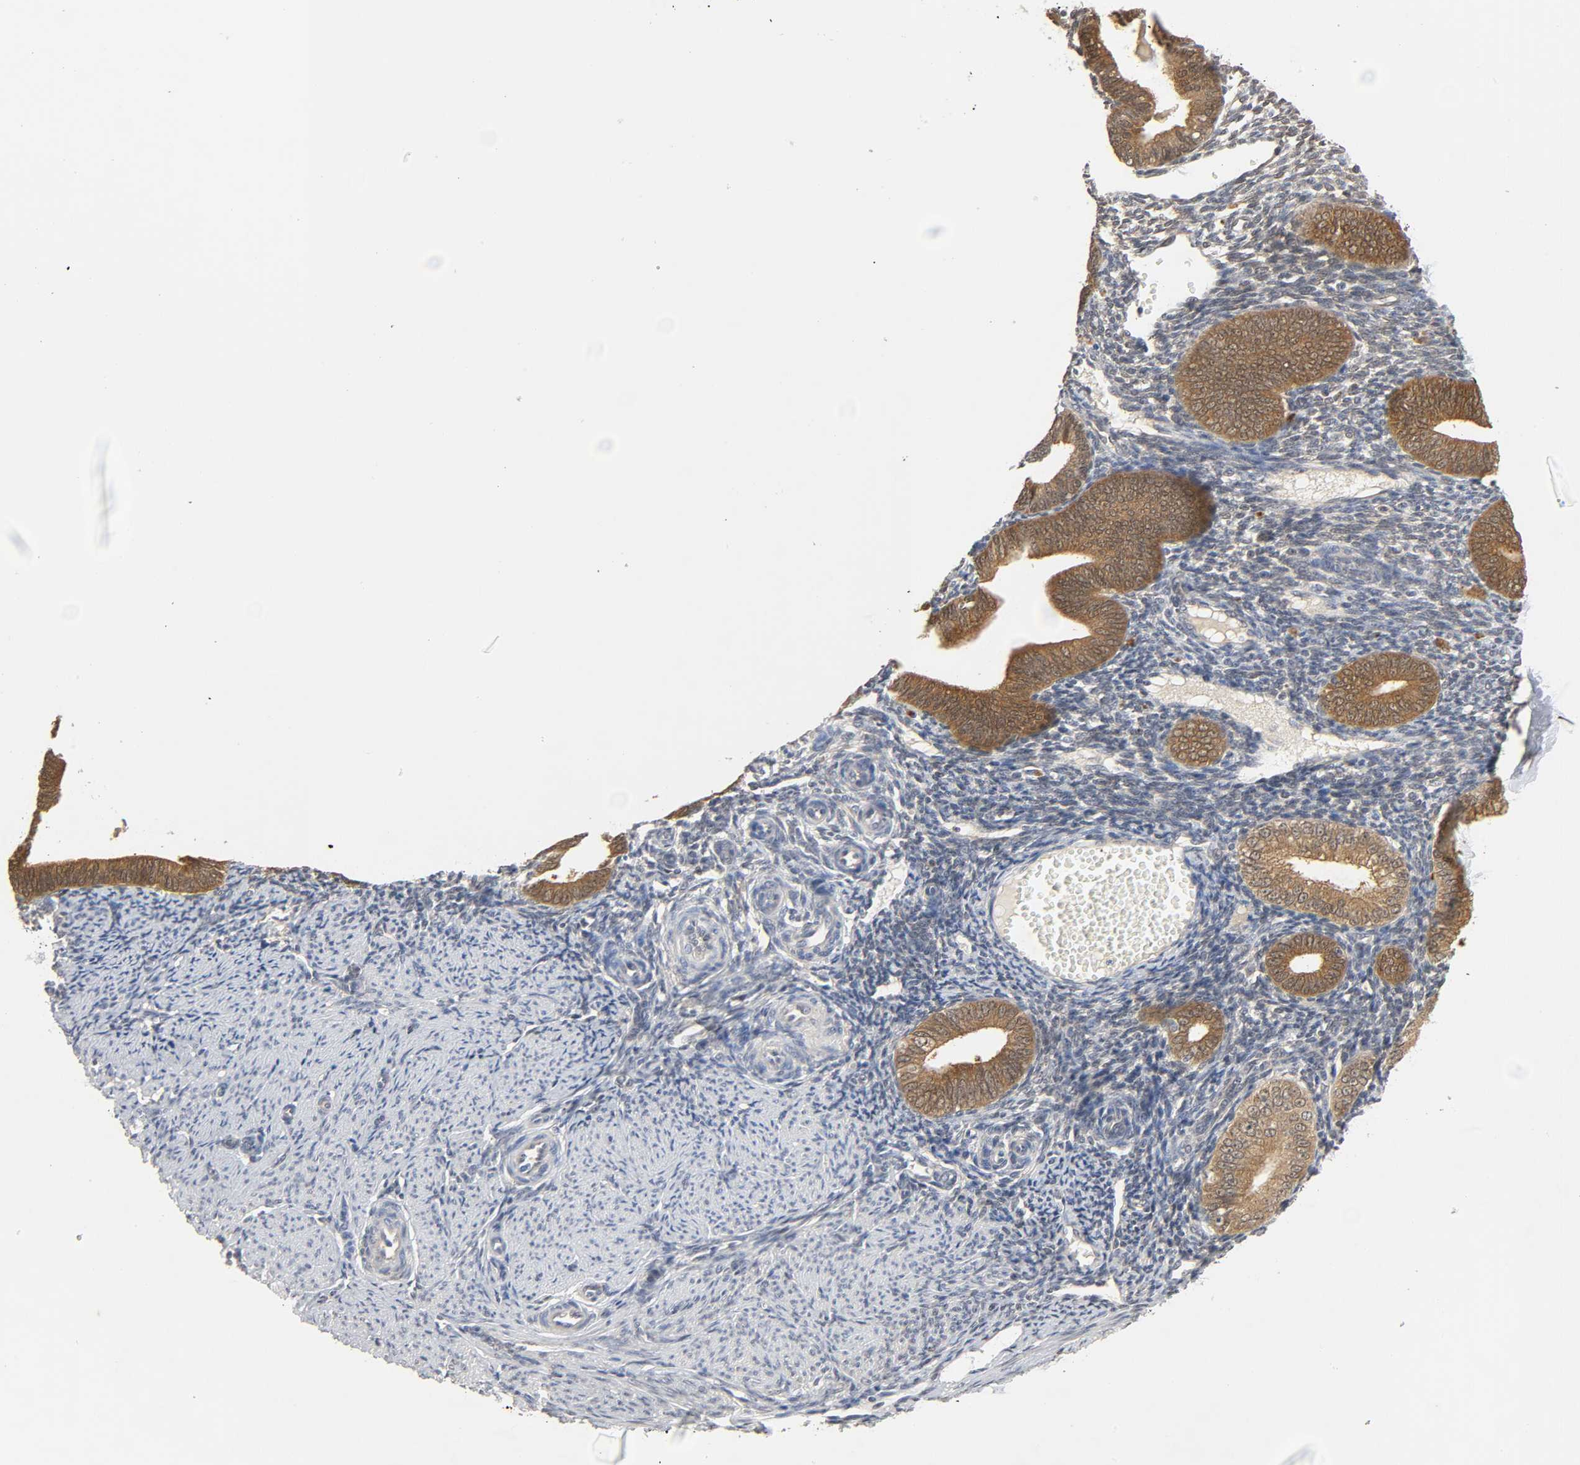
{"staining": {"intensity": "negative", "quantity": "none", "location": "none"}, "tissue": "endometrium", "cell_type": "Cells in endometrial stroma", "image_type": "normal", "snomed": [{"axis": "morphology", "description": "Normal tissue, NOS"}, {"axis": "topography", "description": "Endometrium"}], "caption": "Benign endometrium was stained to show a protein in brown. There is no significant staining in cells in endometrial stroma.", "gene": "MIF", "patient": {"sex": "female", "age": 61}}